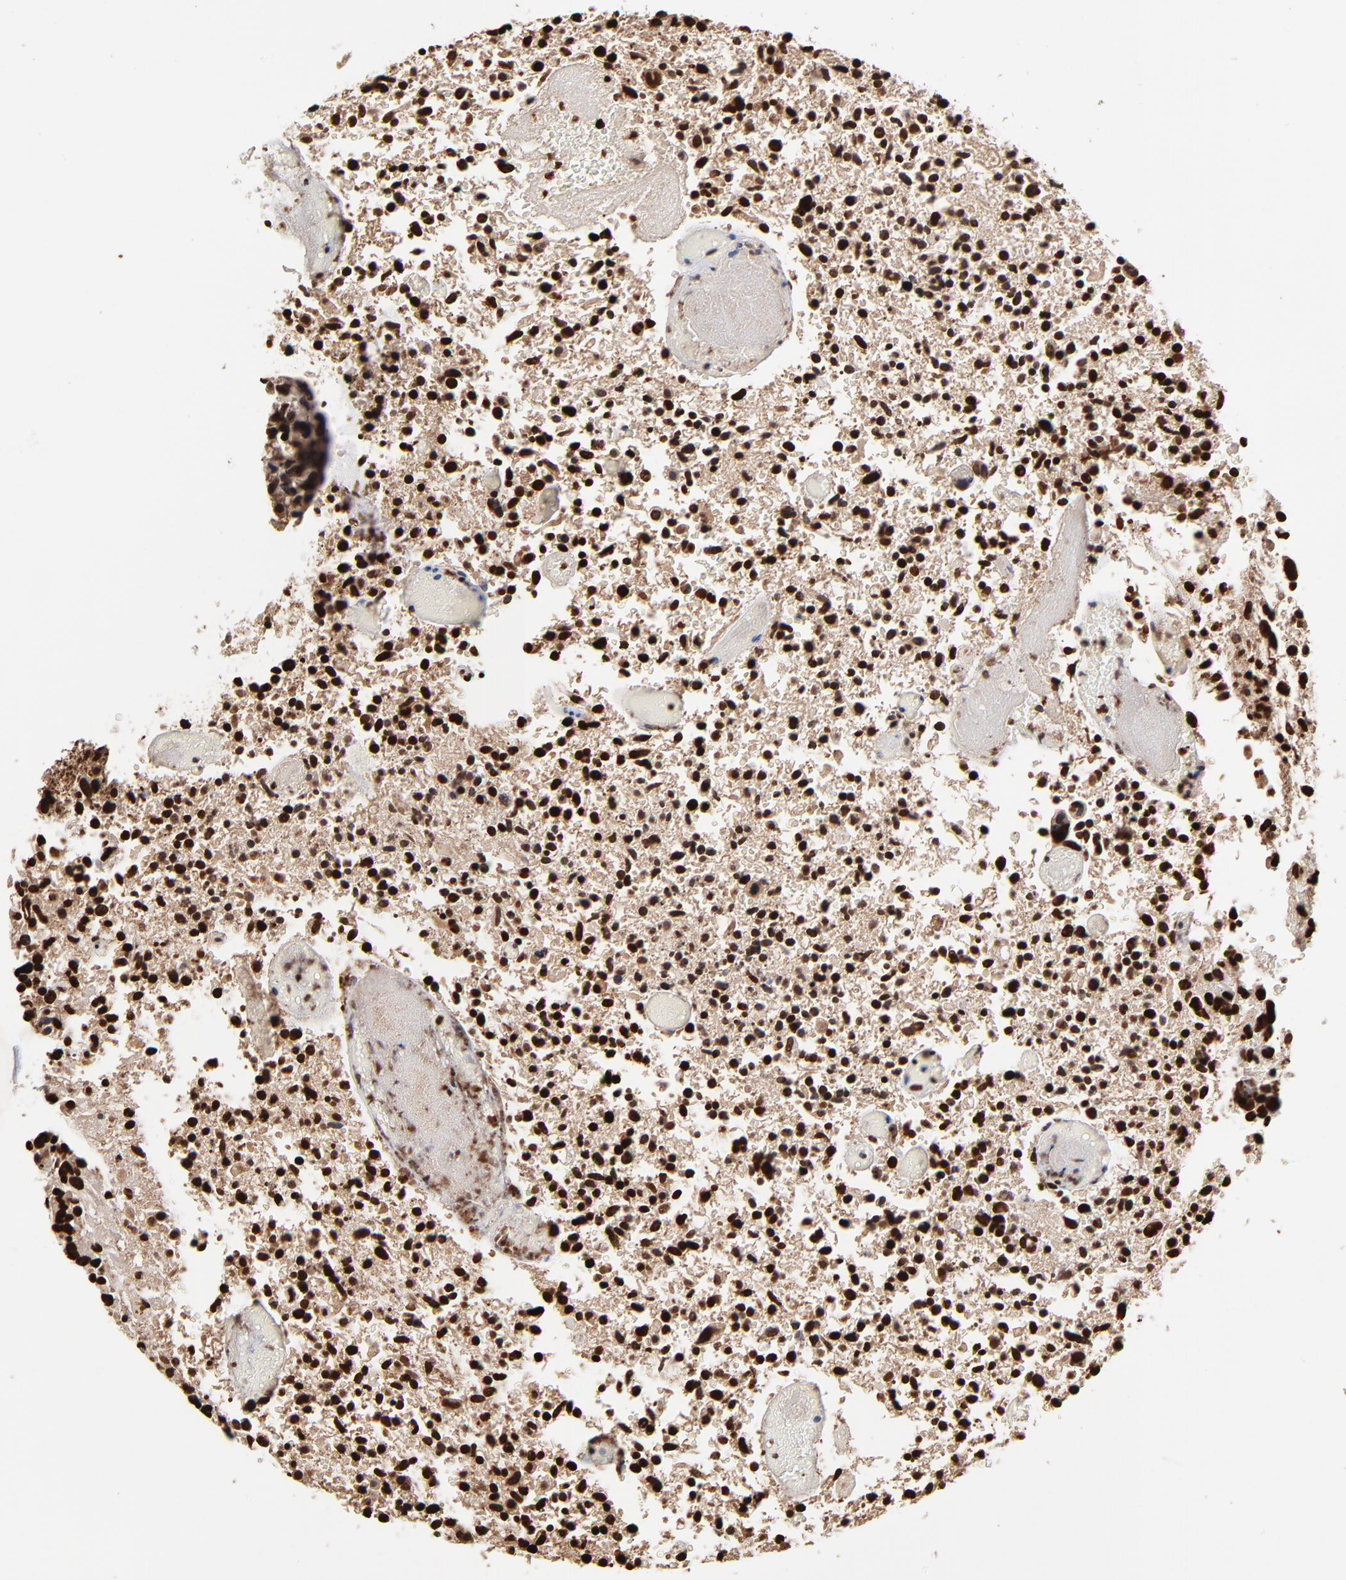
{"staining": {"intensity": "strong", "quantity": ">75%", "location": "nuclear"}, "tissue": "glioma", "cell_type": "Tumor cells", "image_type": "cancer", "snomed": [{"axis": "morphology", "description": "Glioma, malignant, High grade"}, {"axis": "topography", "description": "Brain"}], "caption": "This photomicrograph demonstrates high-grade glioma (malignant) stained with immunohistochemistry (IHC) to label a protein in brown. The nuclear of tumor cells show strong positivity for the protein. Nuclei are counter-stained blue.", "gene": "ZNF544", "patient": {"sex": "male", "age": 72}}